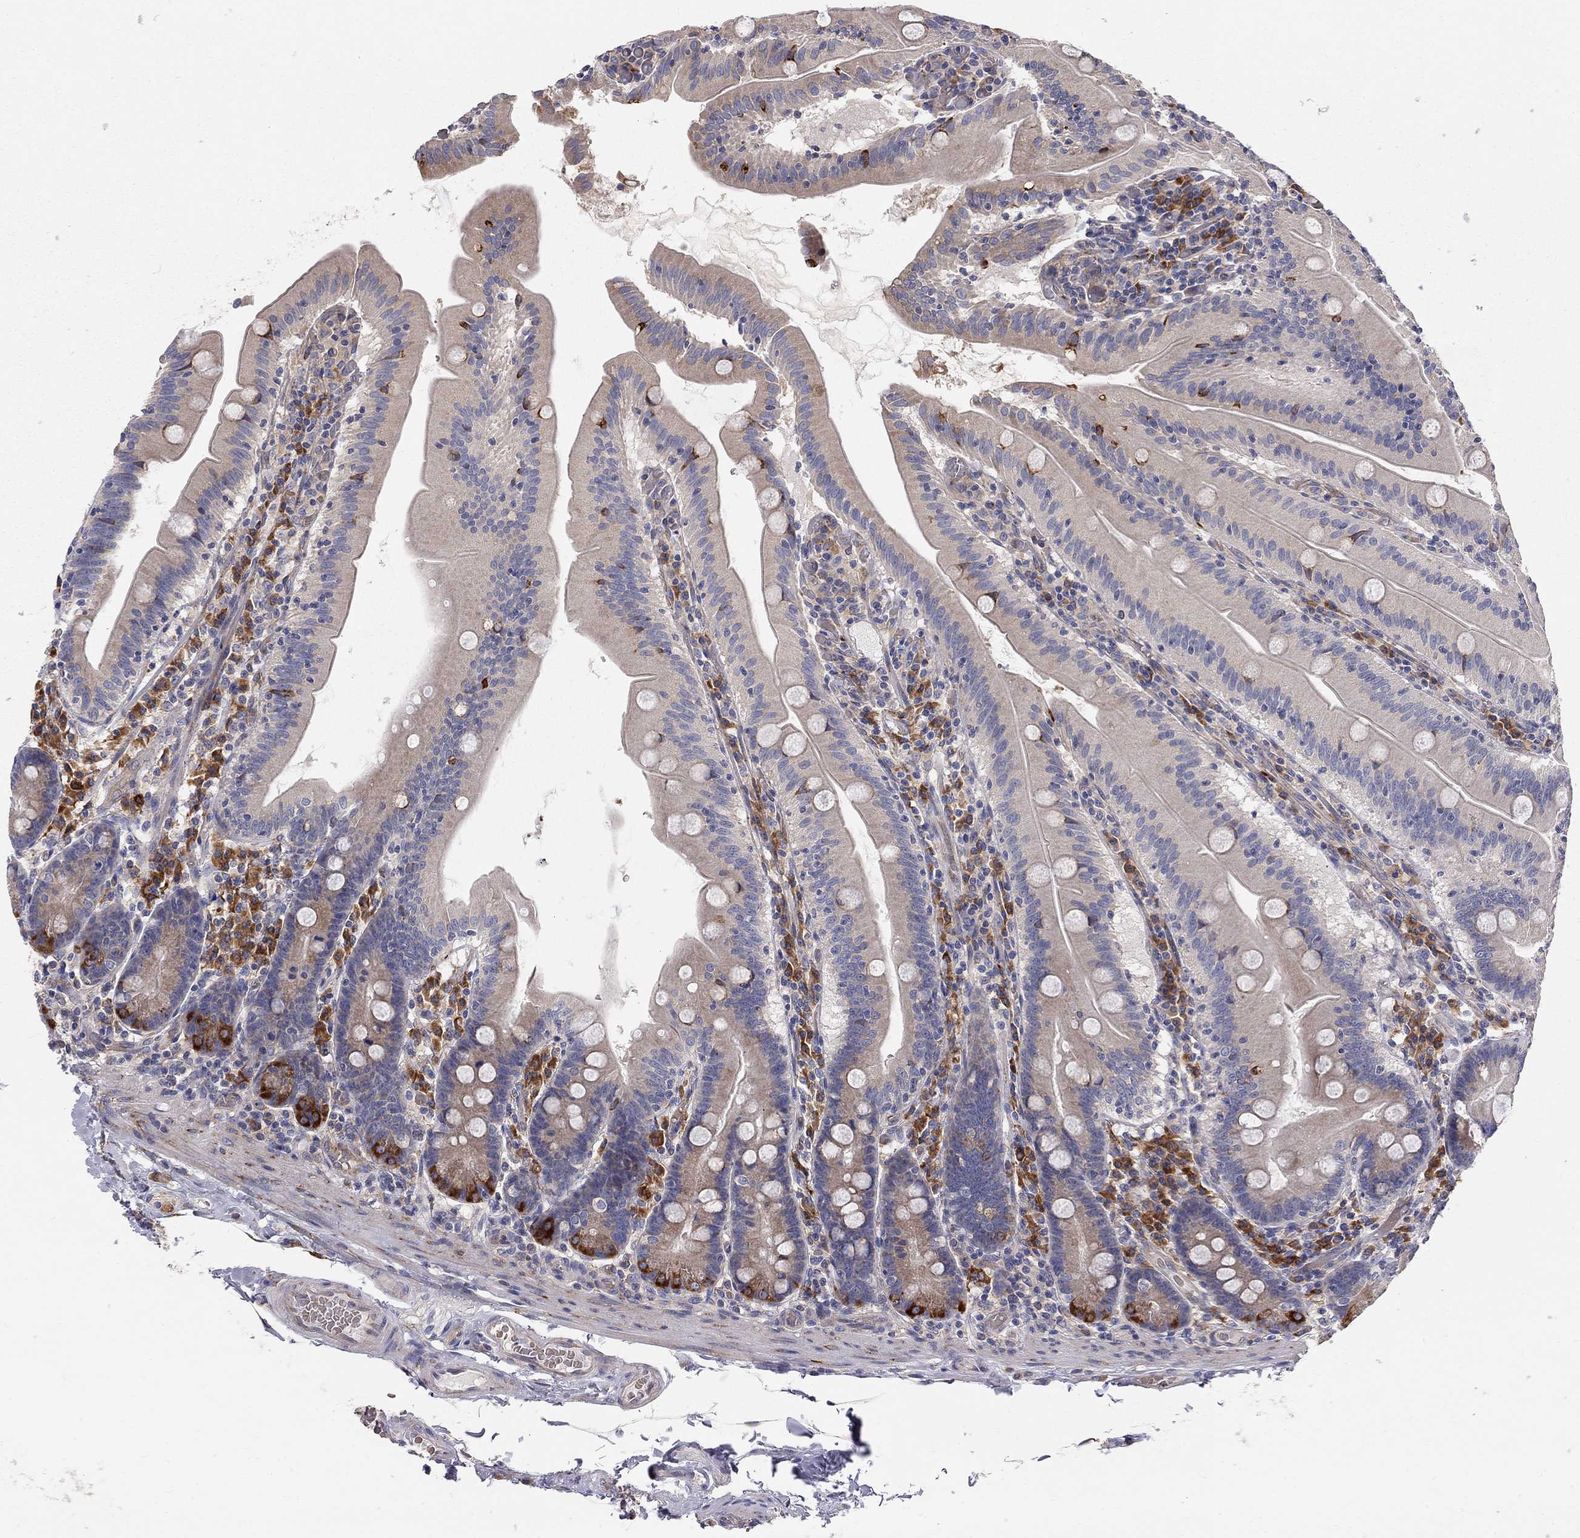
{"staining": {"intensity": "strong", "quantity": "<25%", "location": "cytoplasmic/membranous"}, "tissue": "small intestine", "cell_type": "Glandular cells", "image_type": "normal", "snomed": [{"axis": "morphology", "description": "Normal tissue, NOS"}, {"axis": "topography", "description": "Small intestine"}], "caption": "Protein positivity by immunohistochemistry reveals strong cytoplasmic/membranous staining in approximately <25% of glandular cells in unremarkable small intestine.", "gene": "CASTOR1", "patient": {"sex": "male", "age": 37}}